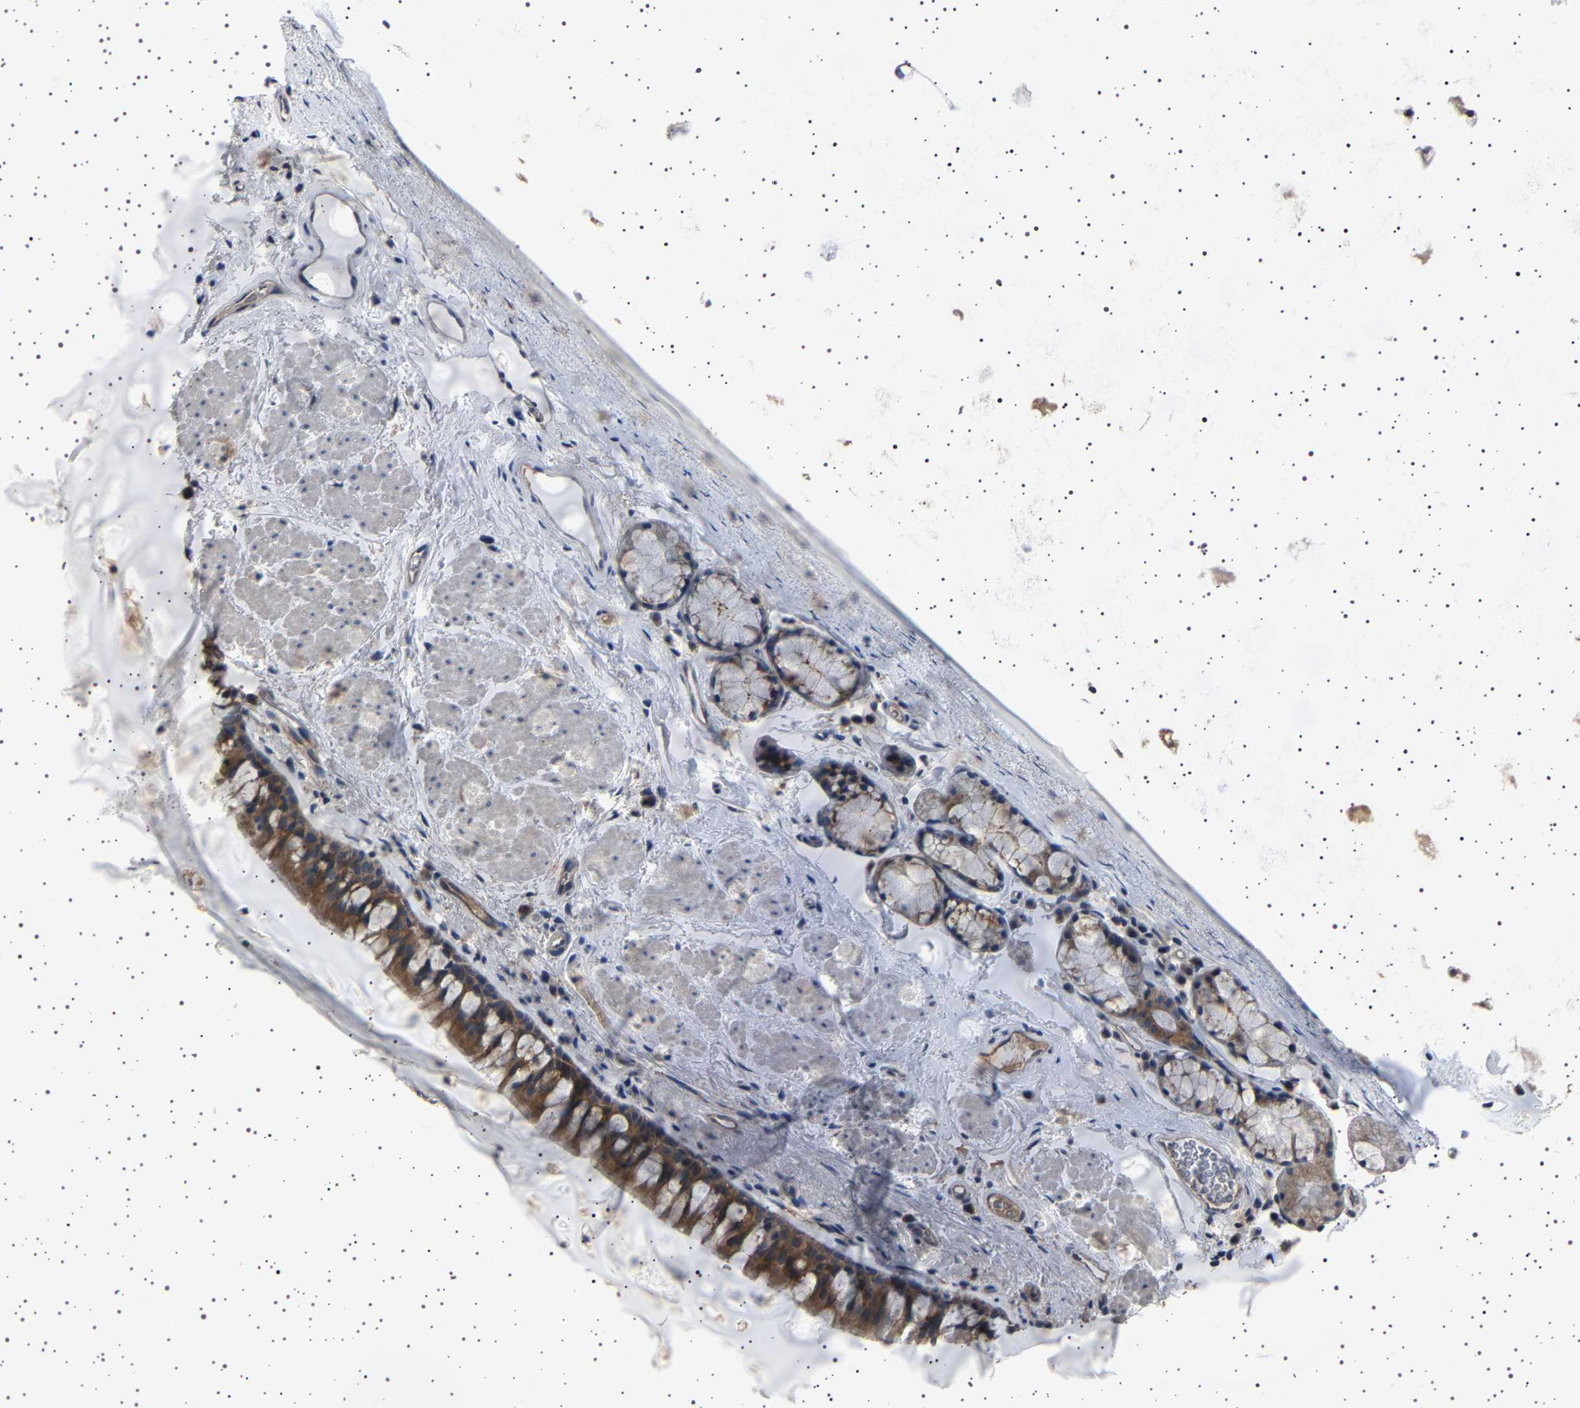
{"staining": {"intensity": "moderate", "quantity": ">75%", "location": "cytoplasmic/membranous"}, "tissue": "bronchus", "cell_type": "Respiratory epithelial cells", "image_type": "normal", "snomed": [{"axis": "morphology", "description": "Normal tissue, NOS"}, {"axis": "topography", "description": "Cartilage tissue"}, {"axis": "topography", "description": "Bronchus"}], "caption": "High-power microscopy captured an immunohistochemistry (IHC) histopathology image of benign bronchus, revealing moderate cytoplasmic/membranous staining in approximately >75% of respiratory epithelial cells.", "gene": "NCKAP1", "patient": {"sex": "female", "age": 53}}